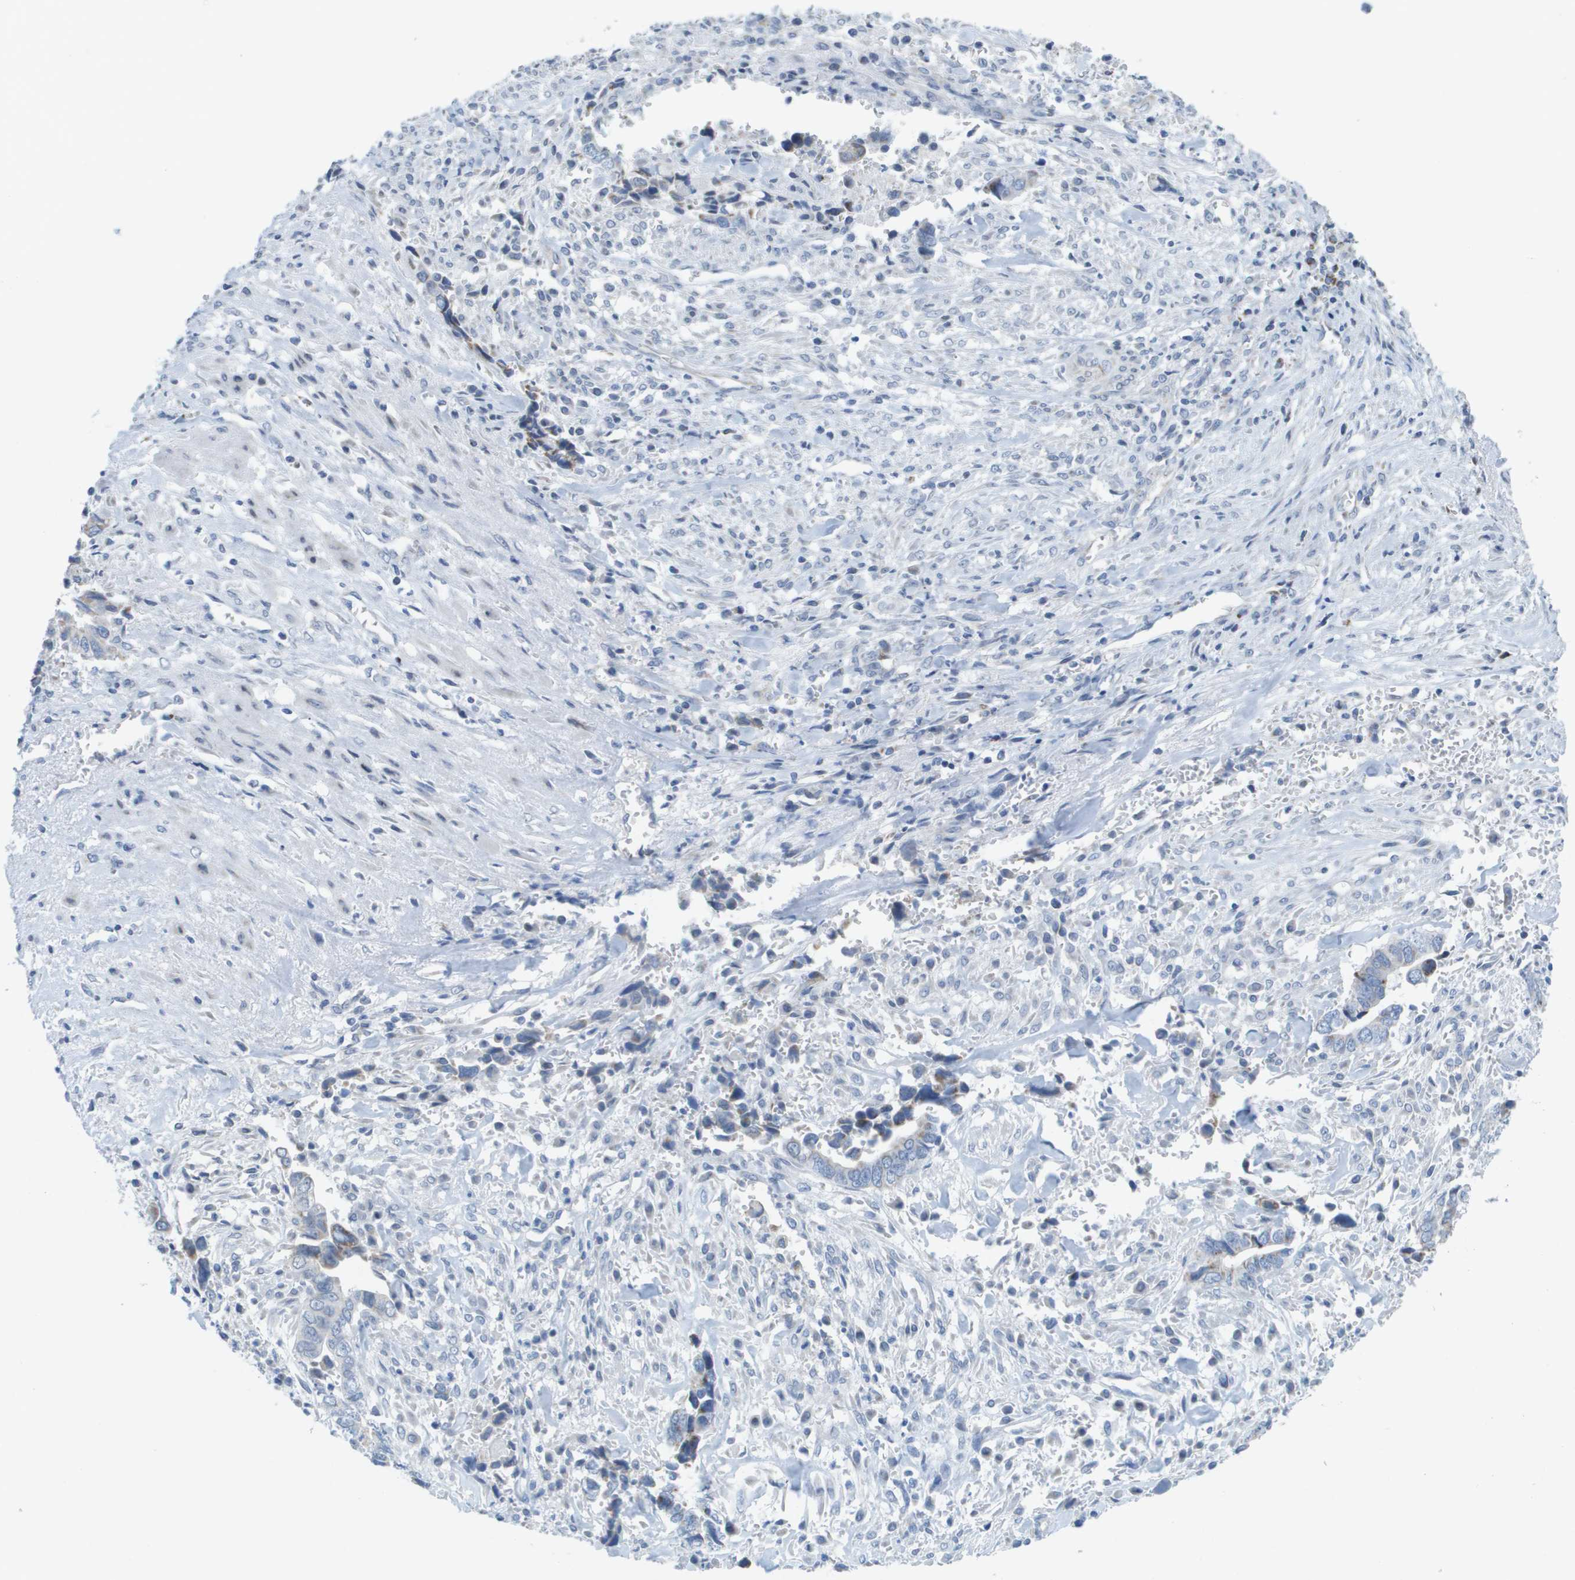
{"staining": {"intensity": "moderate", "quantity": "<25%", "location": "cytoplasmic/membranous"}, "tissue": "liver cancer", "cell_type": "Tumor cells", "image_type": "cancer", "snomed": [{"axis": "morphology", "description": "Cholangiocarcinoma"}, {"axis": "topography", "description": "Liver"}], "caption": "This is an image of immunohistochemistry (IHC) staining of liver cancer, which shows moderate positivity in the cytoplasmic/membranous of tumor cells.", "gene": "TMEM223", "patient": {"sex": "female", "age": 79}}